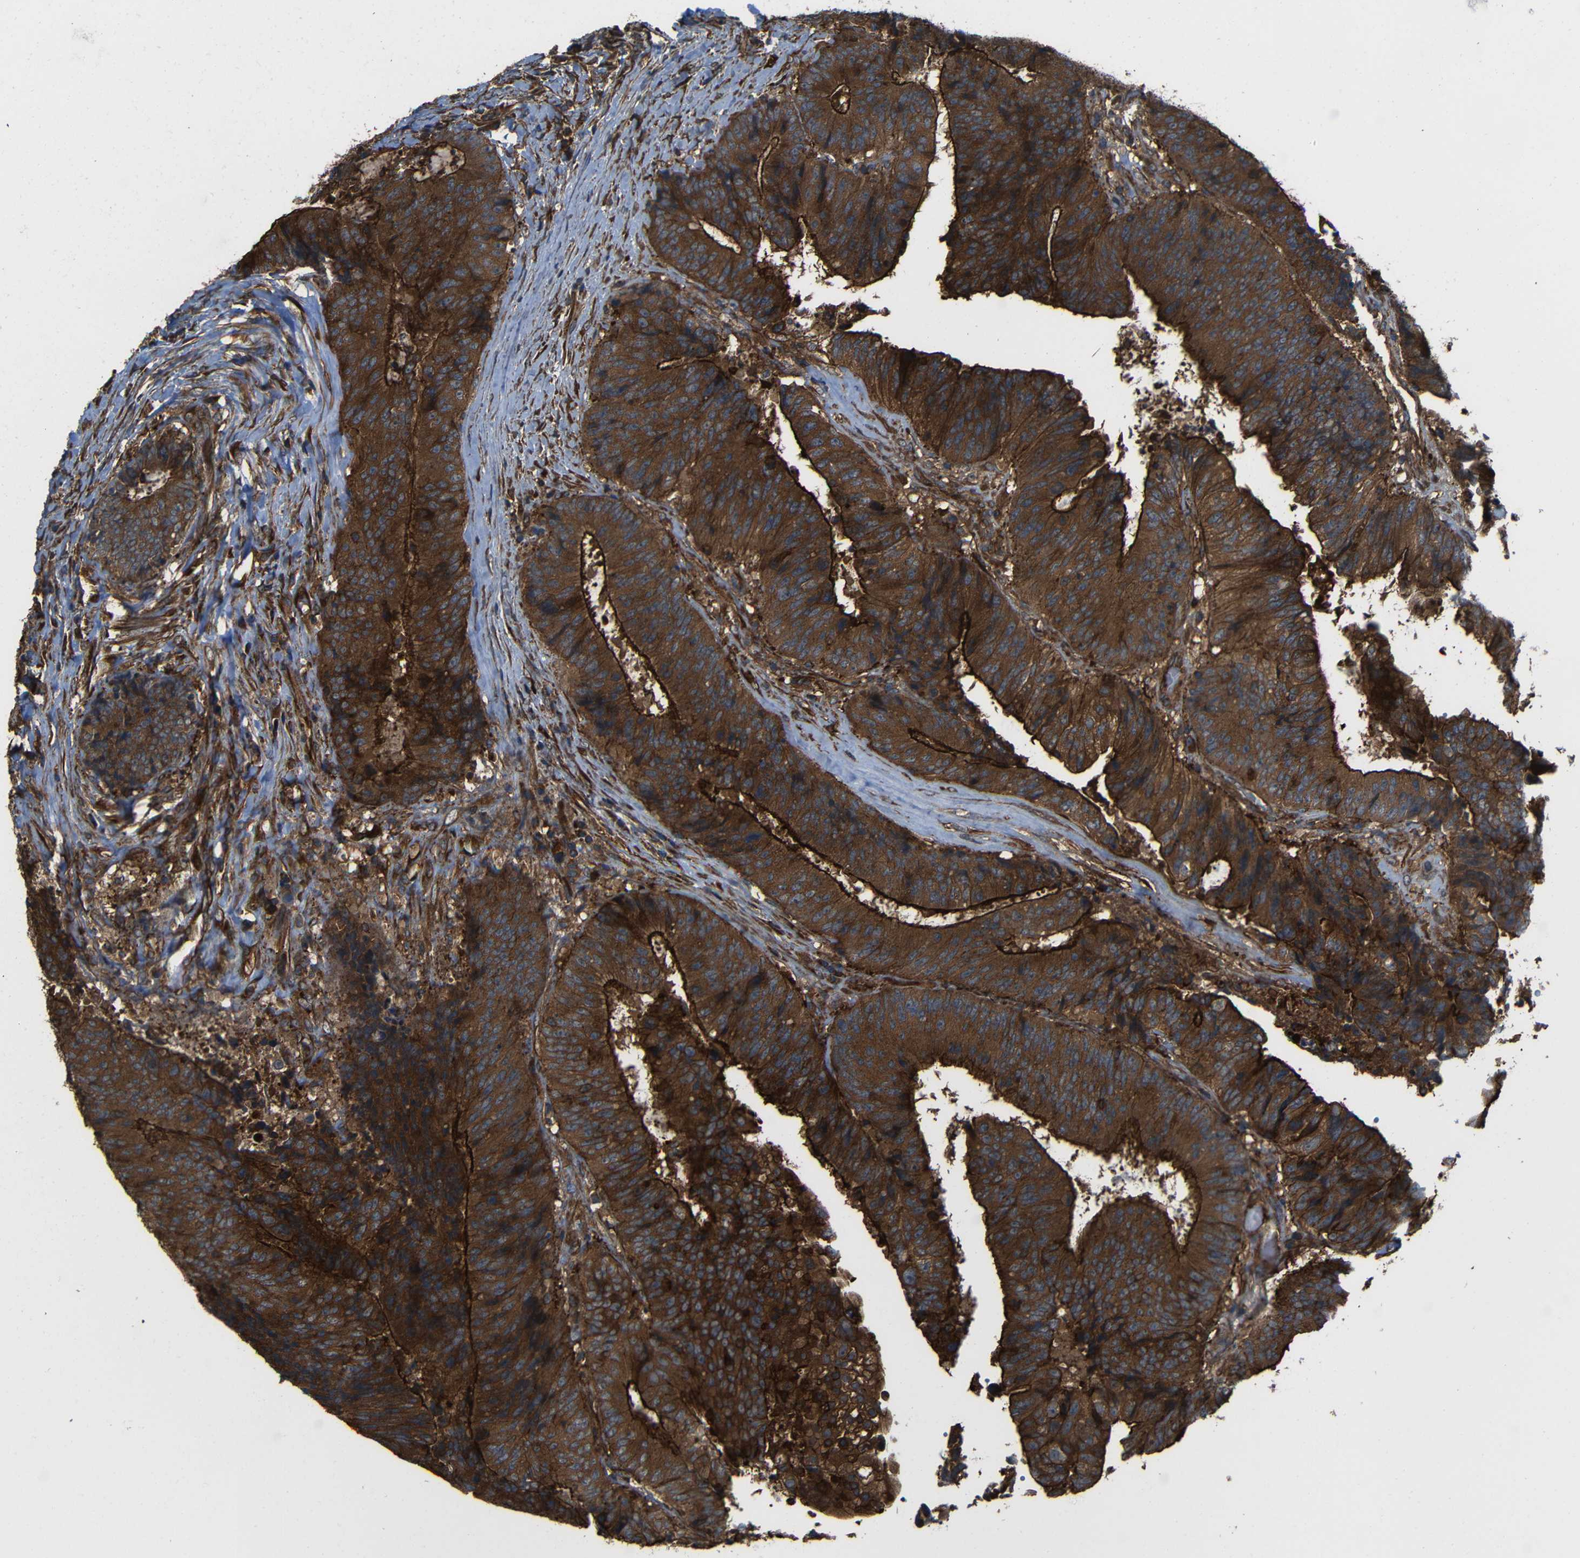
{"staining": {"intensity": "strong", "quantity": ">75%", "location": "cytoplasmic/membranous"}, "tissue": "colorectal cancer", "cell_type": "Tumor cells", "image_type": "cancer", "snomed": [{"axis": "morphology", "description": "Adenocarcinoma, NOS"}, {"axis": "topography", "description": "Rectum"}], "caption": "A micrograph of human adenocarcinoma (colorectal) stained for a protein reveals strong cytoplasmic/membranous brown staining in tumor cells. (IHC, brightfield microscopy, high magnification).", "gene": "PTCH1", "patient": {"sex": "male", "age": 72}}